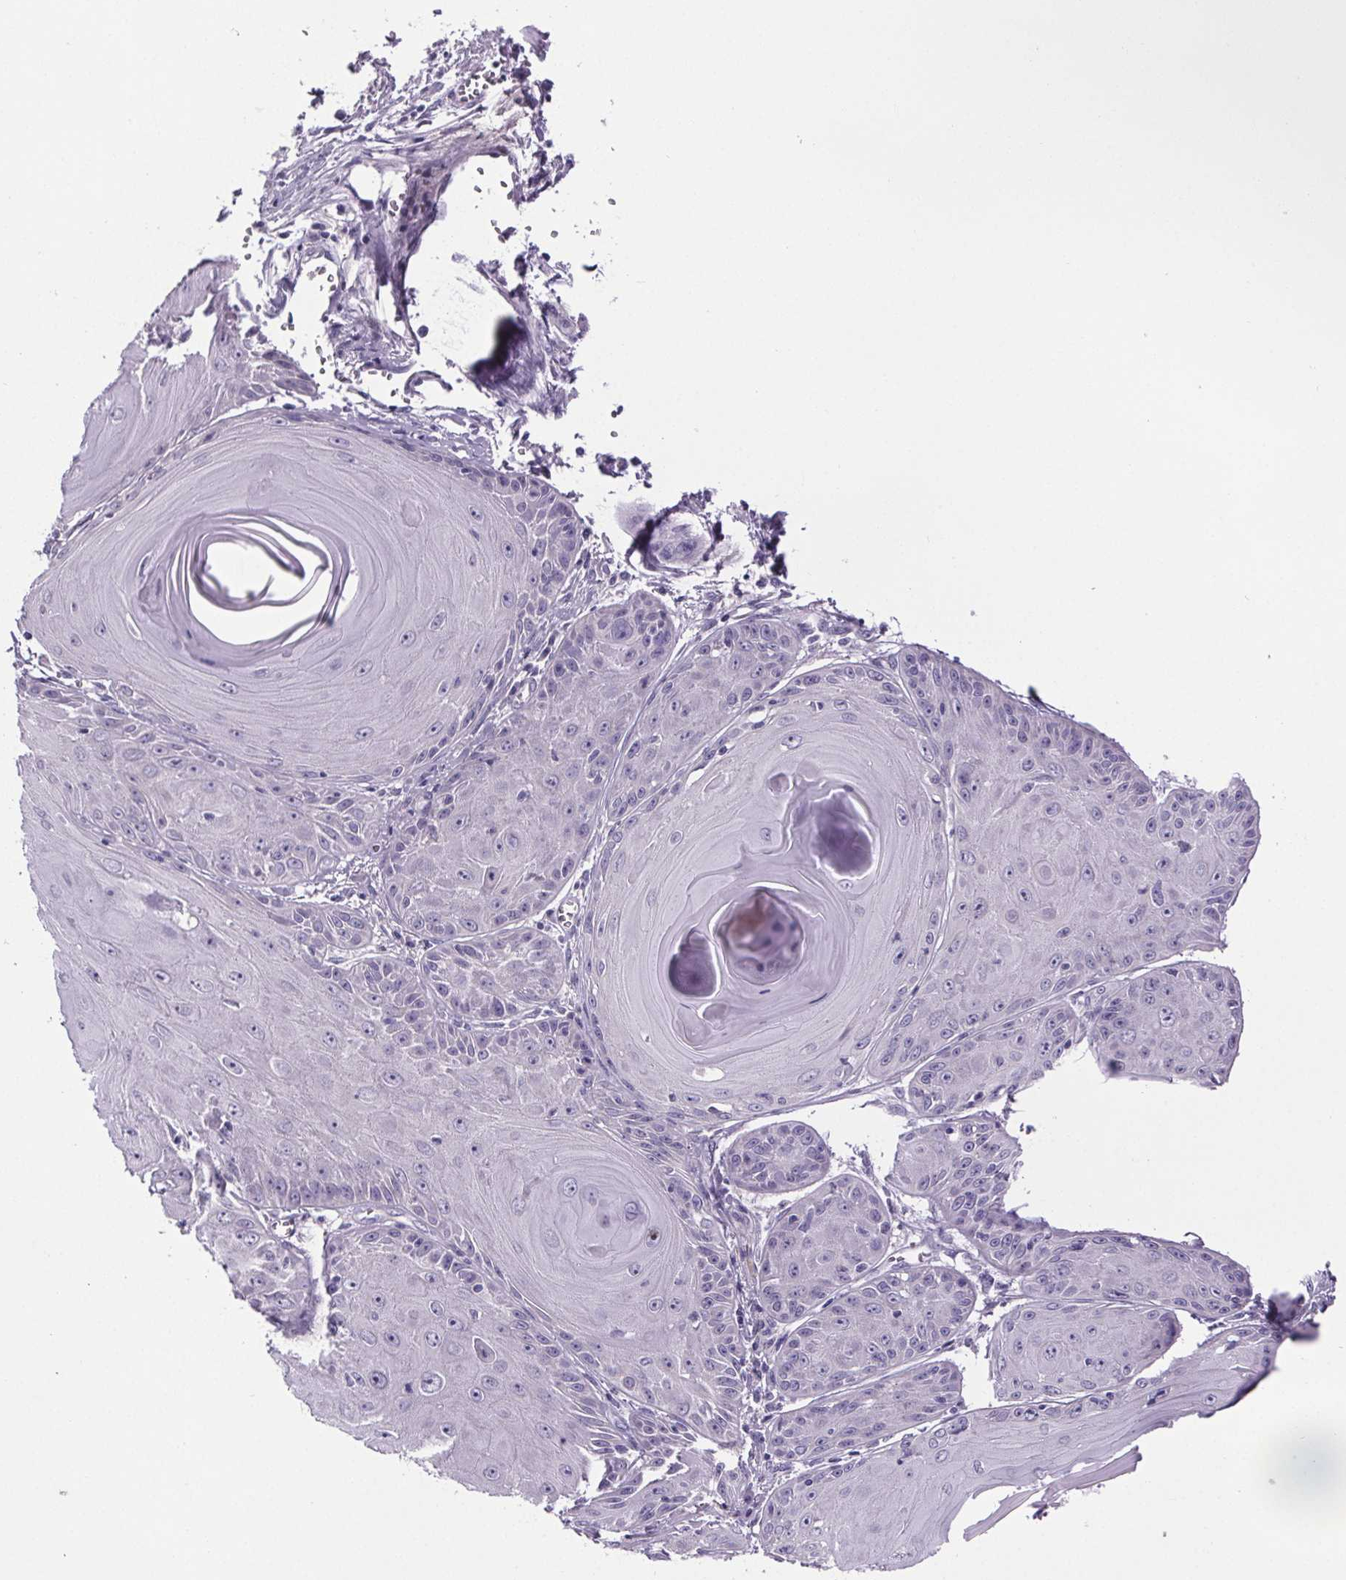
{"staining": {"intensity": "negative", "quantity": "none", "location": "none"}, "tissue": "skin cancer", "cell_type": "Tumor cells", "image_type": "cancer", "snomed": [{"axis": "morphology", "description": "Squamous cell carcinoma, NOS"}, {"axis": "topography", "description": "Skin"}, {"axis": "topography", "description": "Vulva"}], "caption": "A histopathology image of skin squamous cell carcinoma stained for a protein reveals no brown staining in tumor cells.", "gene": "CUBN", "patient": {"sex": "female", "age": 85}}